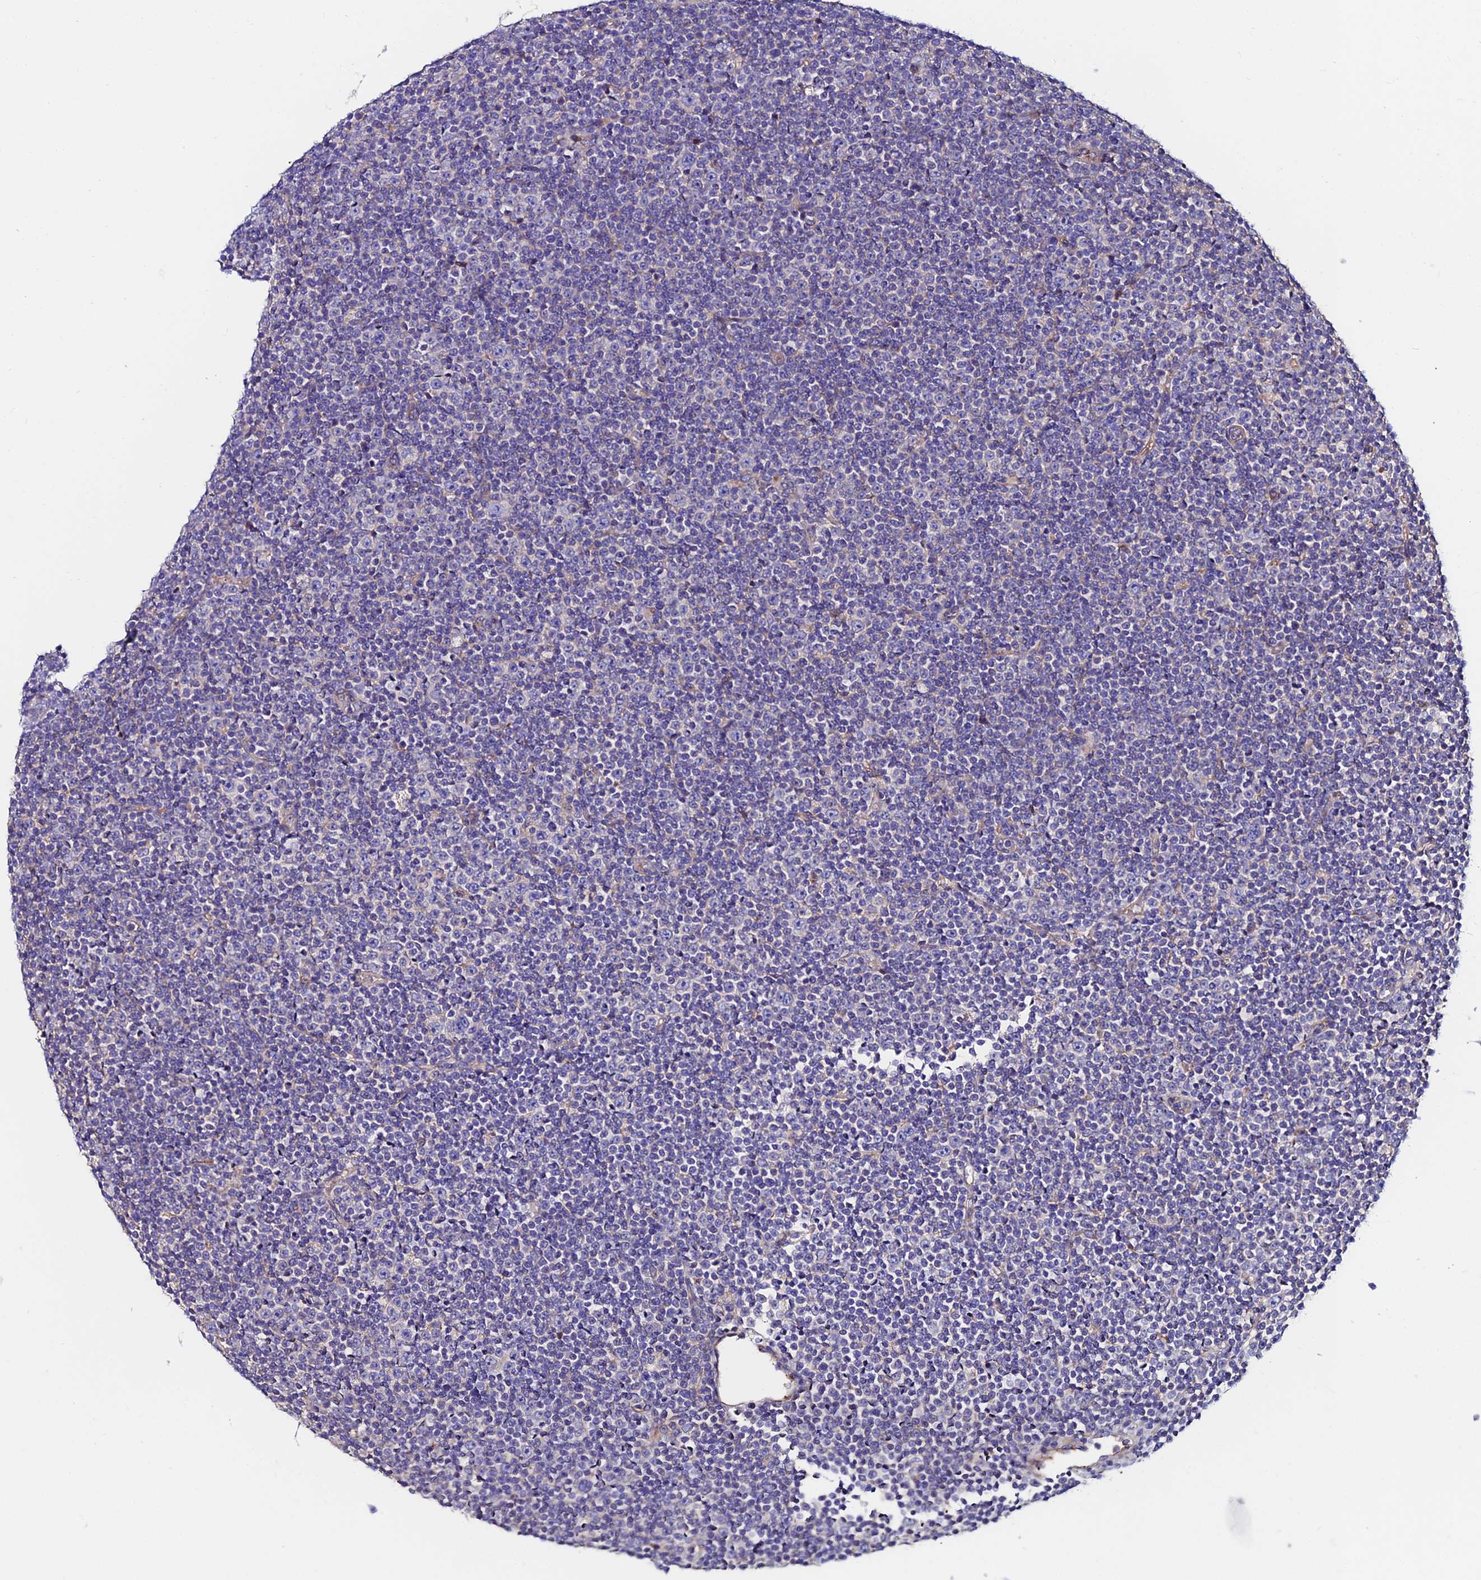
{"staining": {"intensity": "negative", "quantity": "none", "location": "none"}, "tissue": "lymphoma", "cell_type": "Tumor cells", "image_type": "cancer", "snomed": [{"axis": "morphology", "description": "Malignant lymphoma, non-Hodgkin's type, Low grade"}, {"axis": "topography", "description": "Lymph node"}], "caption": "A high-resolution micrograph shows immunohistochemistry staining of malignant lymphoma, non-Hodgkin's type (low-grade), which demonstrates no significant positivity in tumor cells.", "gene": "SLC25A16", "patient": {"sex": "female", "age": 67}}